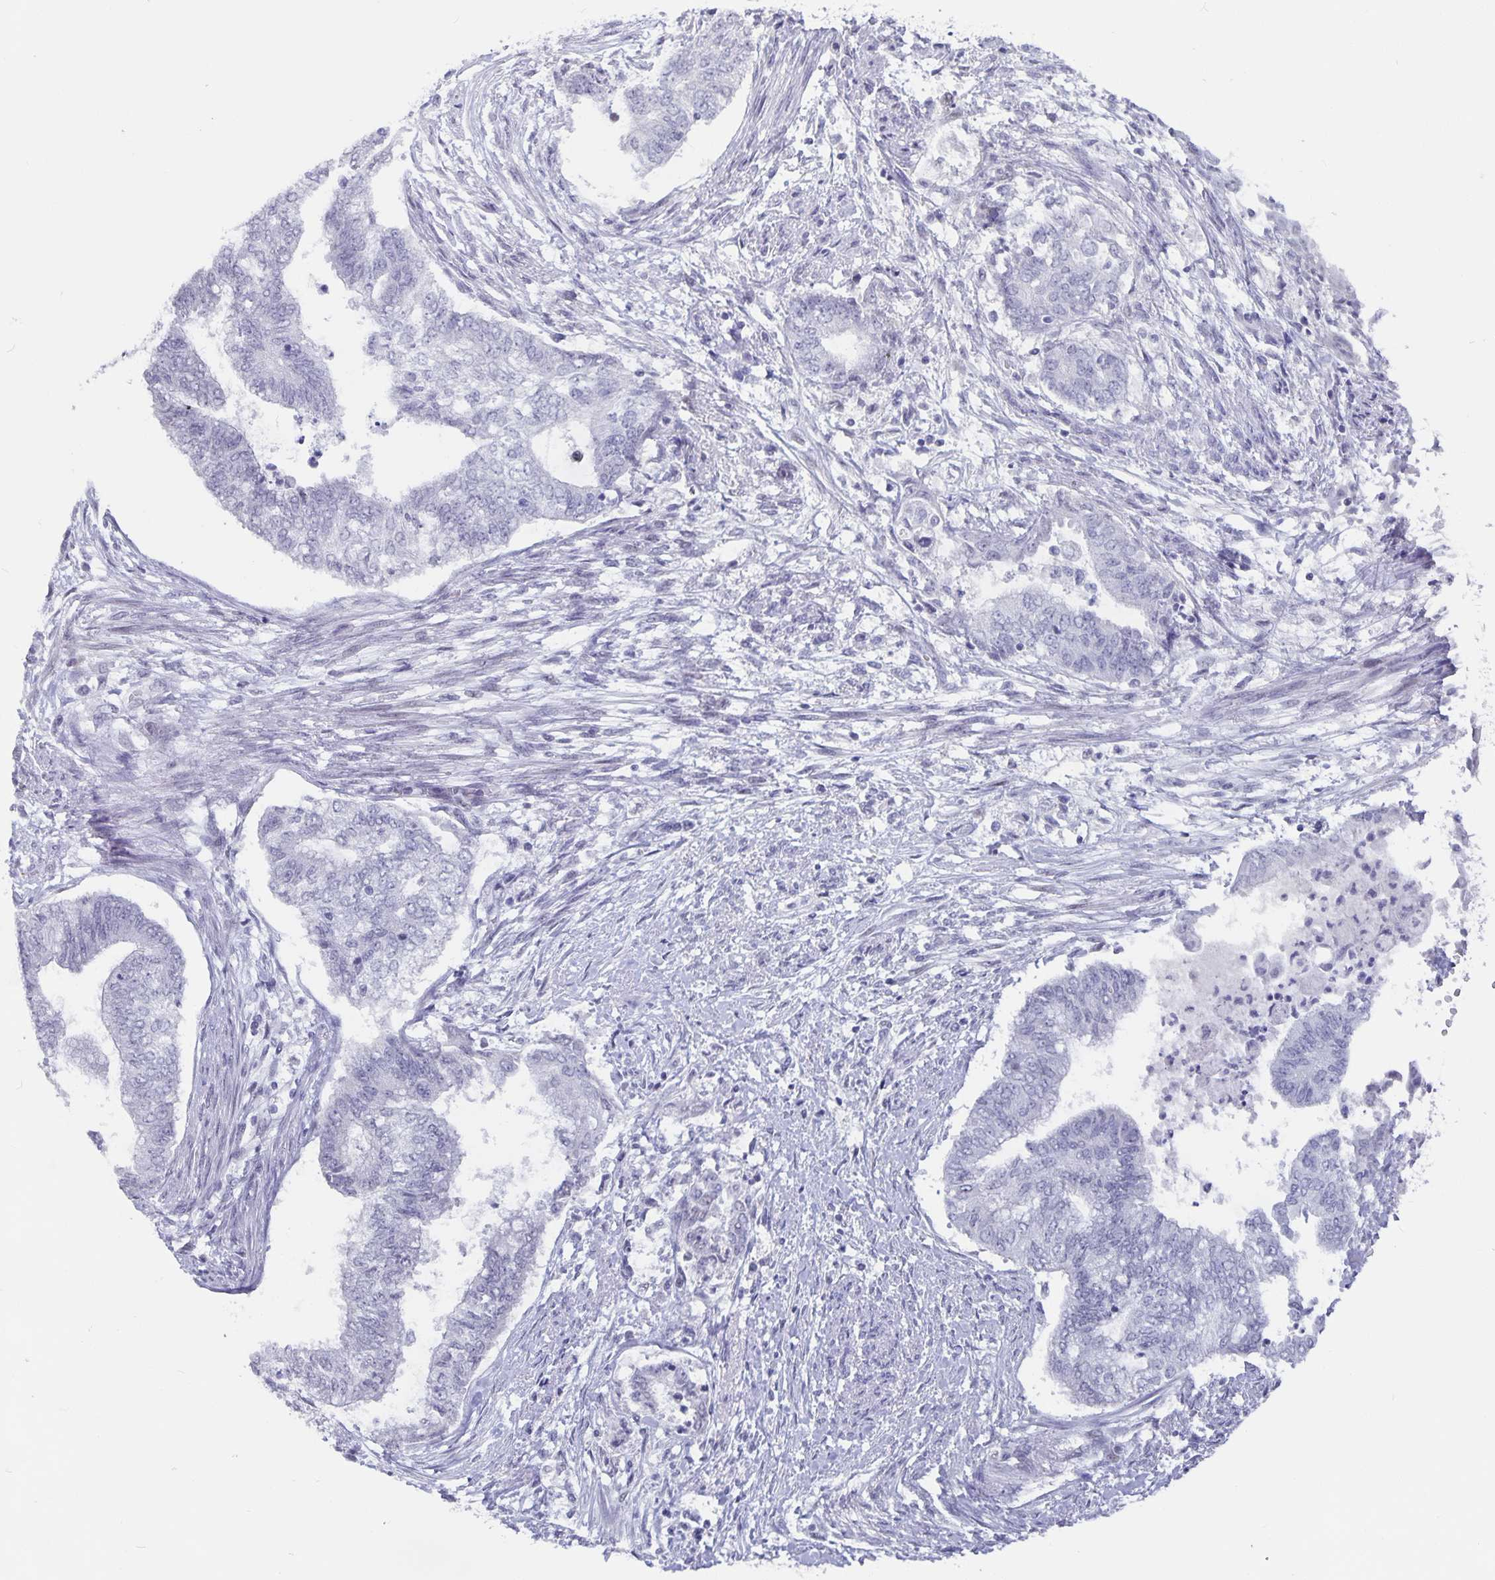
{"staining": {"intensity": "negative", "quantity": "none", "location": "none"}, "tissue": "endometrial cancer", "cell_type": "Tumor cells", "image_type": "cancer", "snomed": [{"axis": "morphology", "description": "Adenocarcinoma, NOS"}, {"axis": "topography", "description": "Endometrium"}], "caption": "A histopathology image of adenocarcinoma (endometrial) stained for a protein reveals no brown staining in tumor cells. The staining is performed using DAB brown chromogen with nuclei counter-stained in using hematoxylin.", "gene": "OLIG2", "patient": {"sex": "female", "age": 65}}